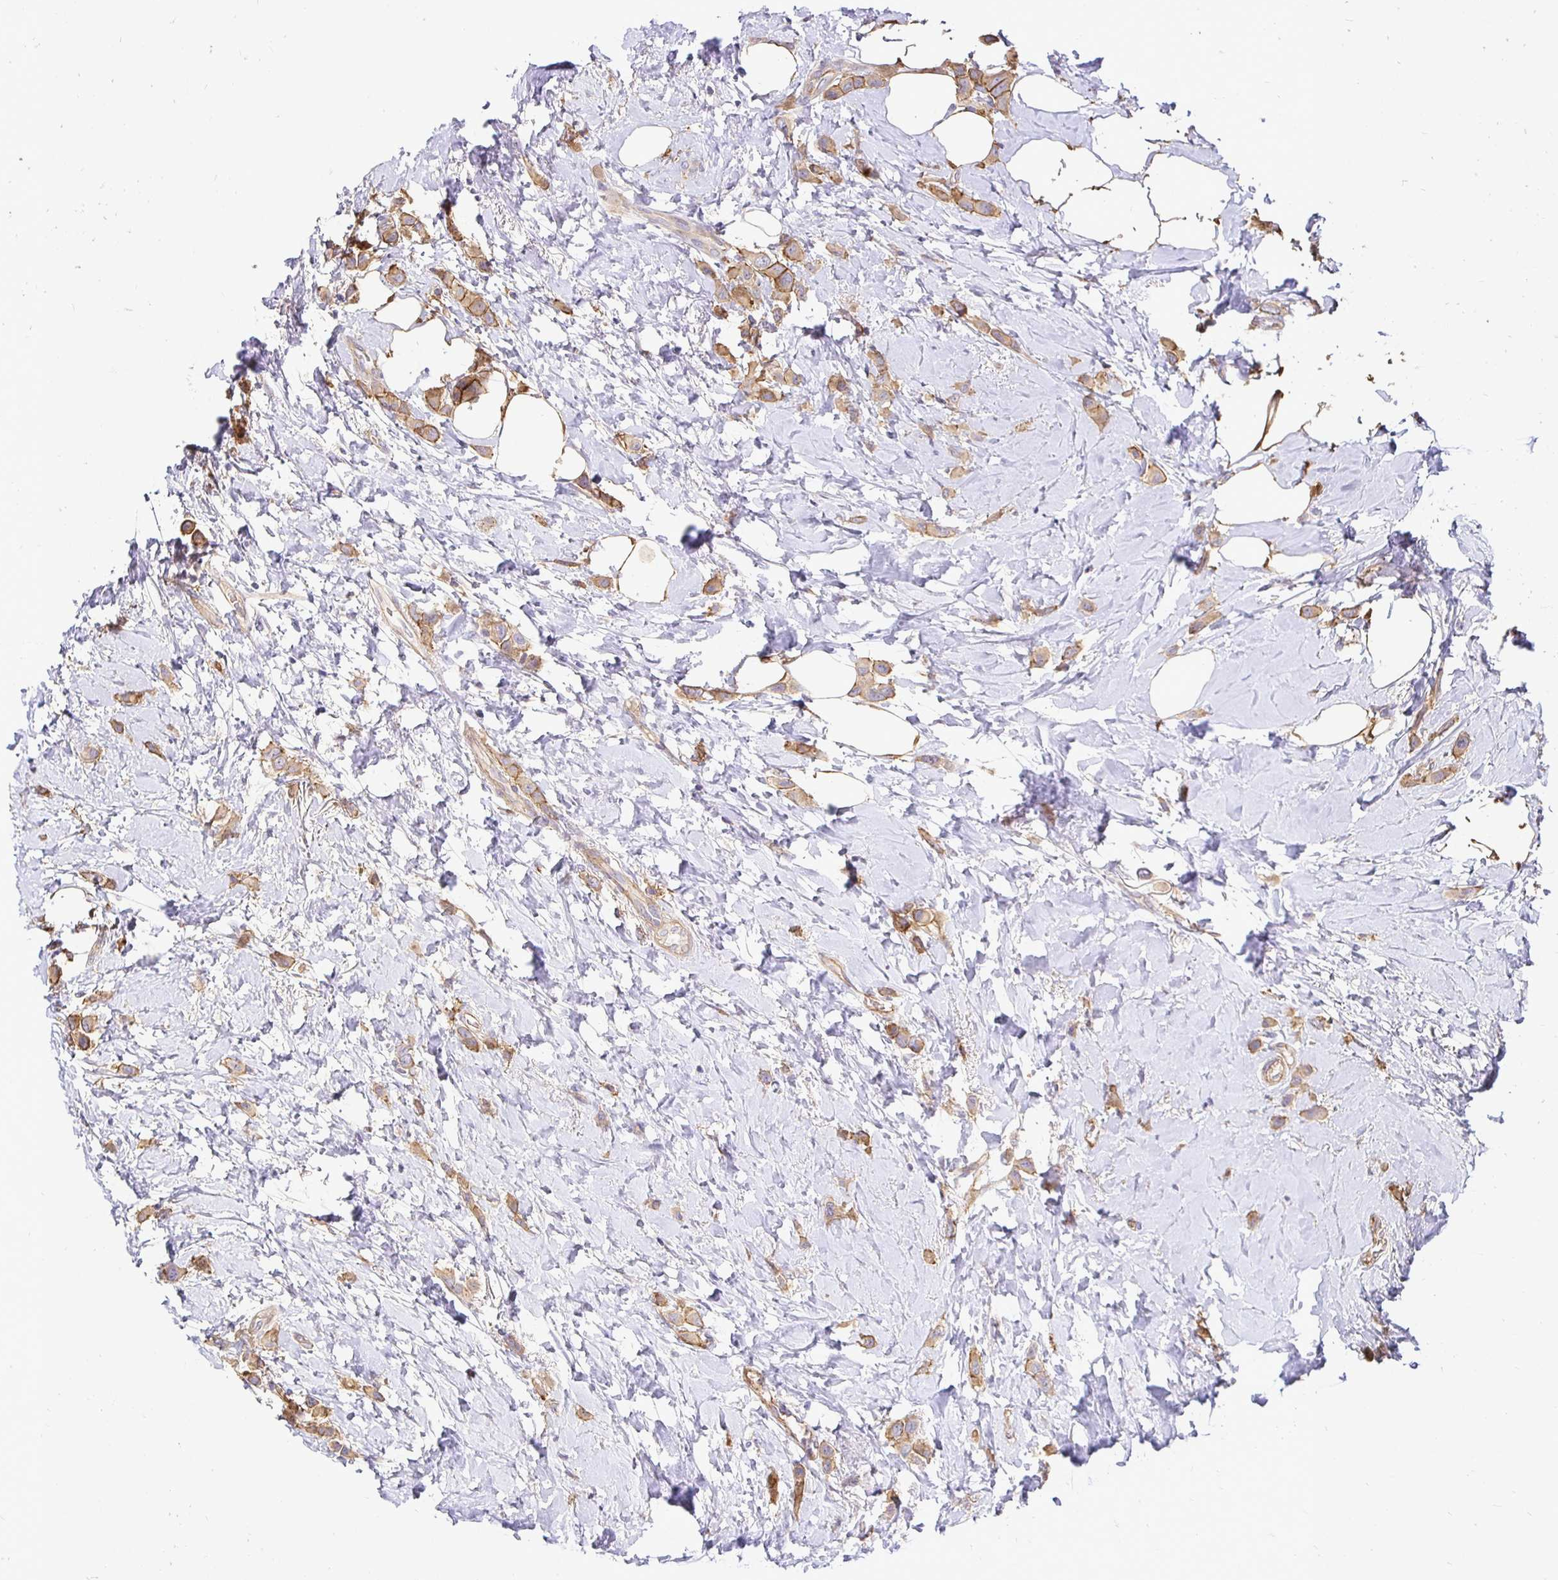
{"staining": {"intensity": "moderate", "quantity": ">75%", "location": "cytoplasmic/membranous"}, "tissue": "breast cancer", "cell_type": "Tumor cells", "image_type": "cancer", "snomed": [{"axis": "morphology", "description": "Lobular carcinoma"}, {"axis": "topography", "description": "Breast"}], "caption": "Immunohistochemical staining of human lobular carcinoma (breast) demonstrates medium levels of moderate cytoplasmic/membranous protein expression in about >75% of tumor cells. The staining was performed using DAB (3,3'-diaminobenzidine), with brown indicating positive protein expression. Nuclei are stained blue with hematoxylin.", "gene": "SLC9A1", "patient": {"sex": "female", "age": 66}}